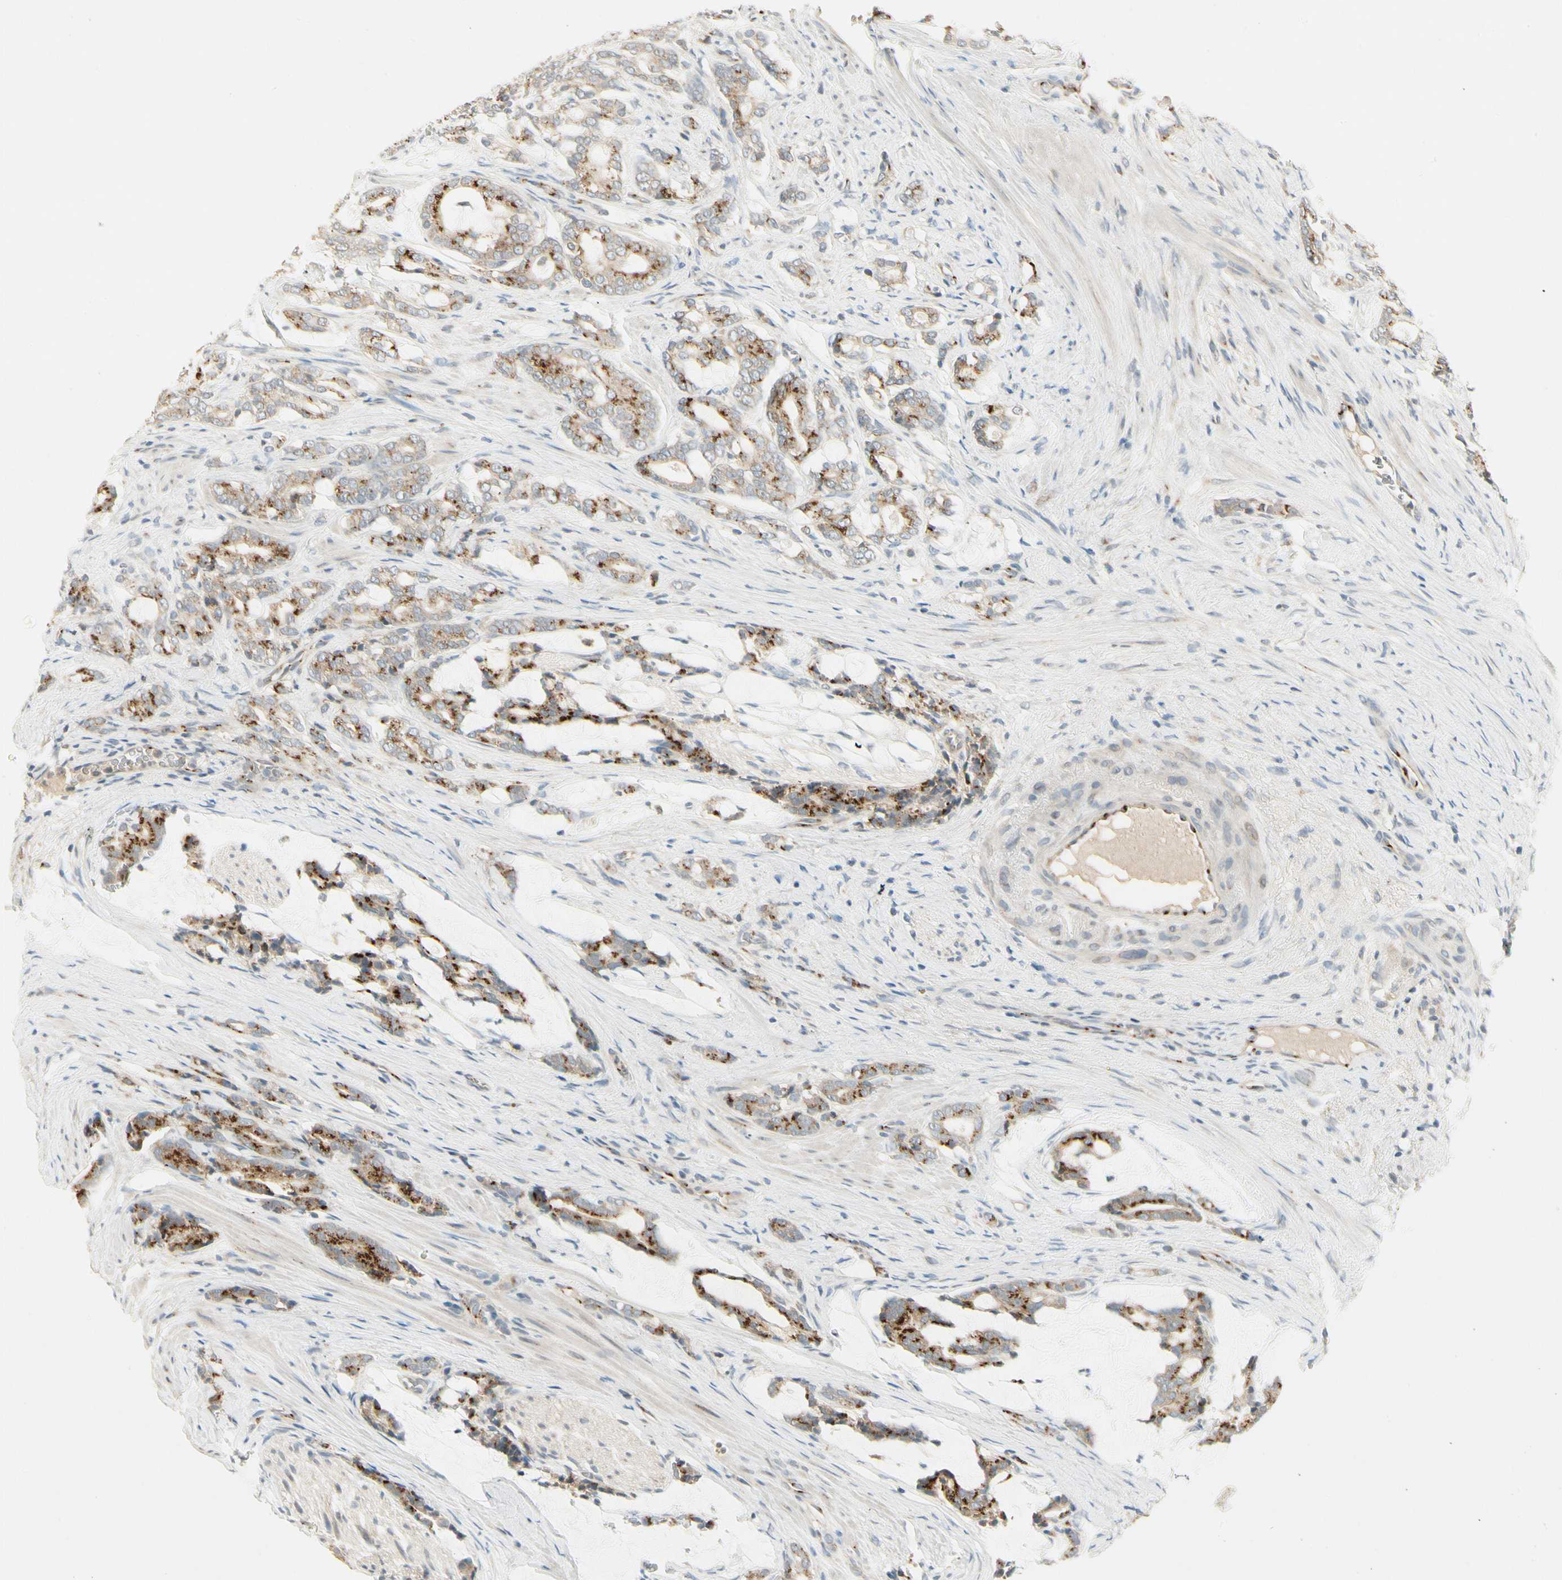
{"staining": {"intensity": "strong", "quantity": "25%-75%", "location": "cytoplasmic/membranous"}, "tissue": "prostate cancer", "cell_type": "Tumor cells", "image_type": "cancer", "snomed": [{"axis": "morphology", "description": "Adenocarcinoma, Low grade"}, {"axis": "topography", "description": "Prostate"}], "caption": "Tumor cells show high levels of strong cytoplasmic/membranous staining in approximately 25%-75% of cells in human prostate cancer. (Brightfield microscopy of DAB IHC at high magnification).", "gene": "MANSC1", "patient": {"sex": "male", "age": 58}}